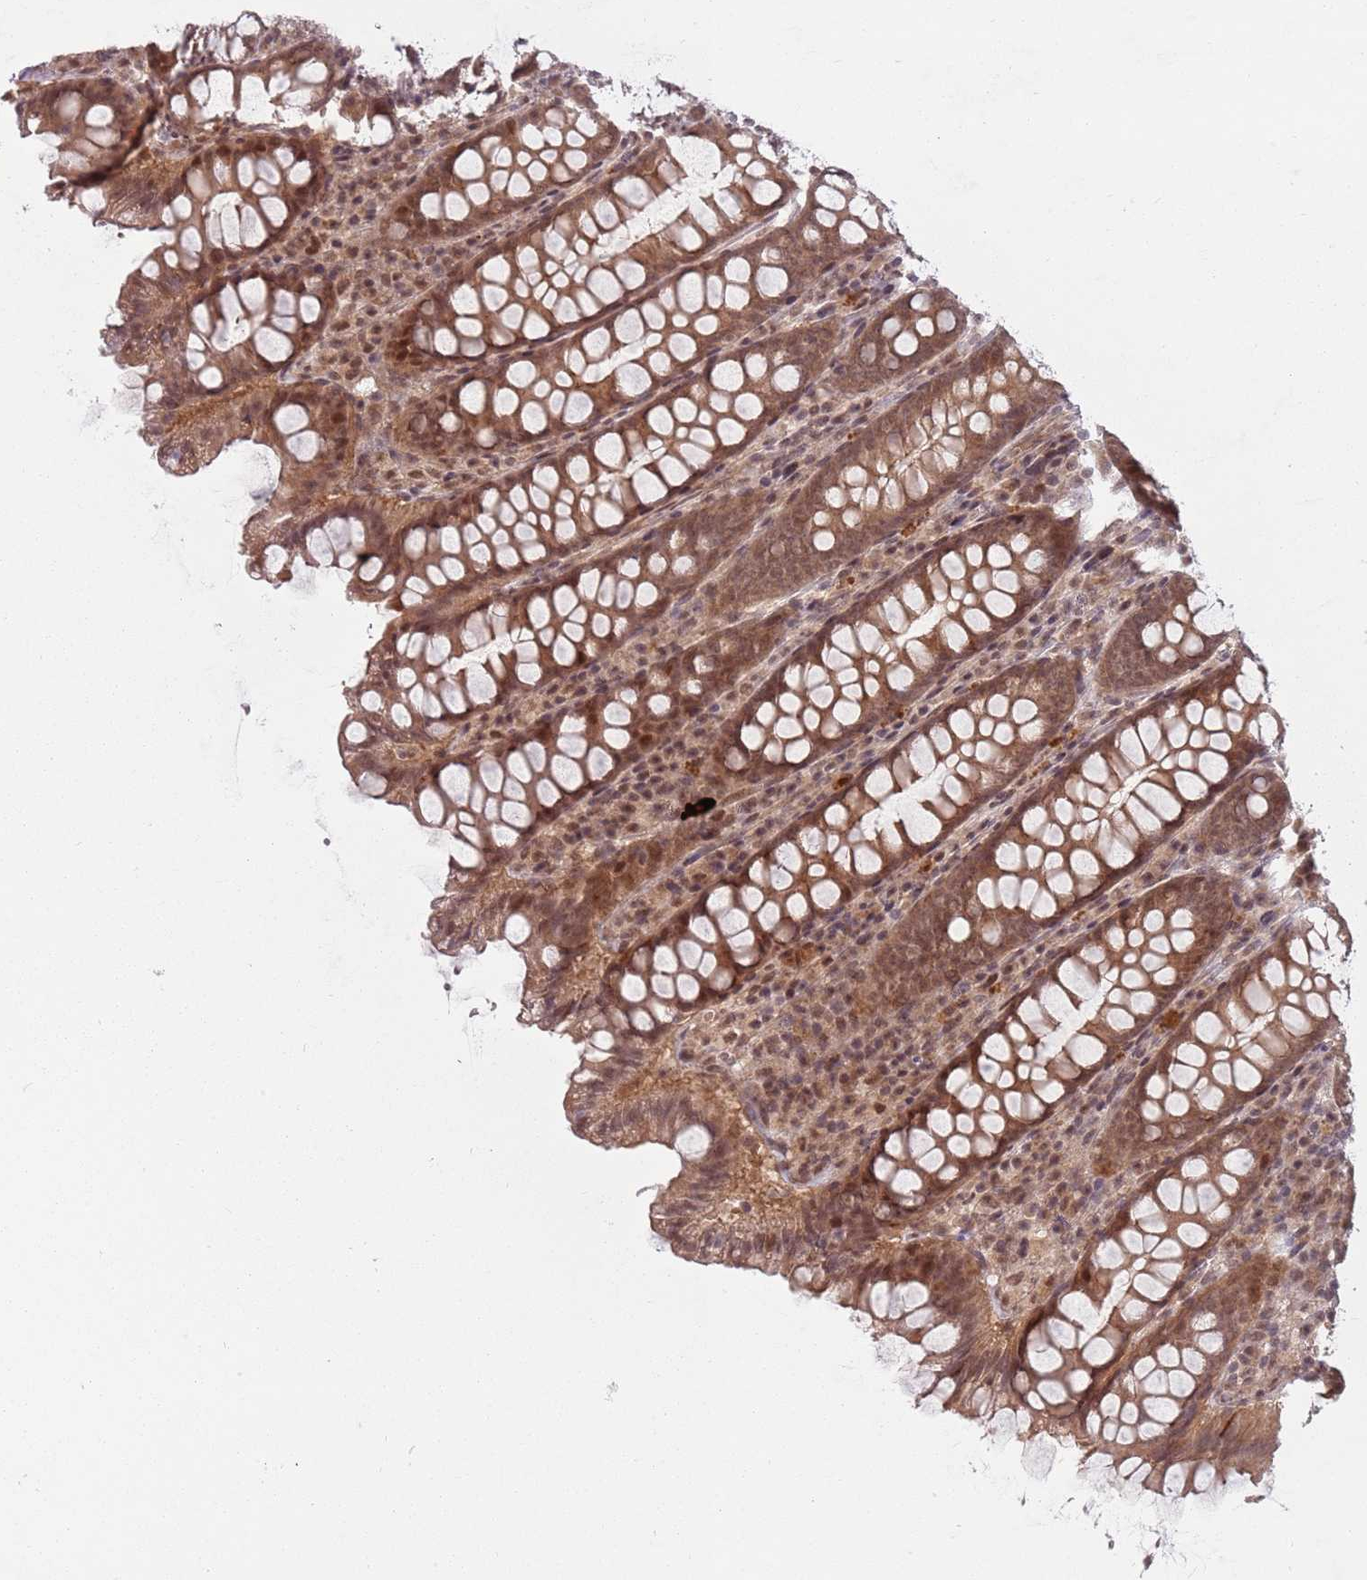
{"staining": {"intensity": "weak", "quantity": ">75%", "location": "cytoplasmic/membranous,nuclear"}, "tissue": "colon", "cell_type": "Endothelial cells", "image_type": "normal", "snomed": [{"axis": "morphology", "description": "Normal tissue, NOS"}, {"axis": "topography", "description": "Colon"}], "caption": "Immunohistochemical staining of benign colon shows weak cytoplasmic/membranous,nuclear protein positivity in about >75% of endothelial cells. Immunohistochemistry (ihc) stains the protein in brown and the nuclei are stained blue.", "gene": "ADAMTS3", "patient": {"sex": "female", "age": 79}}